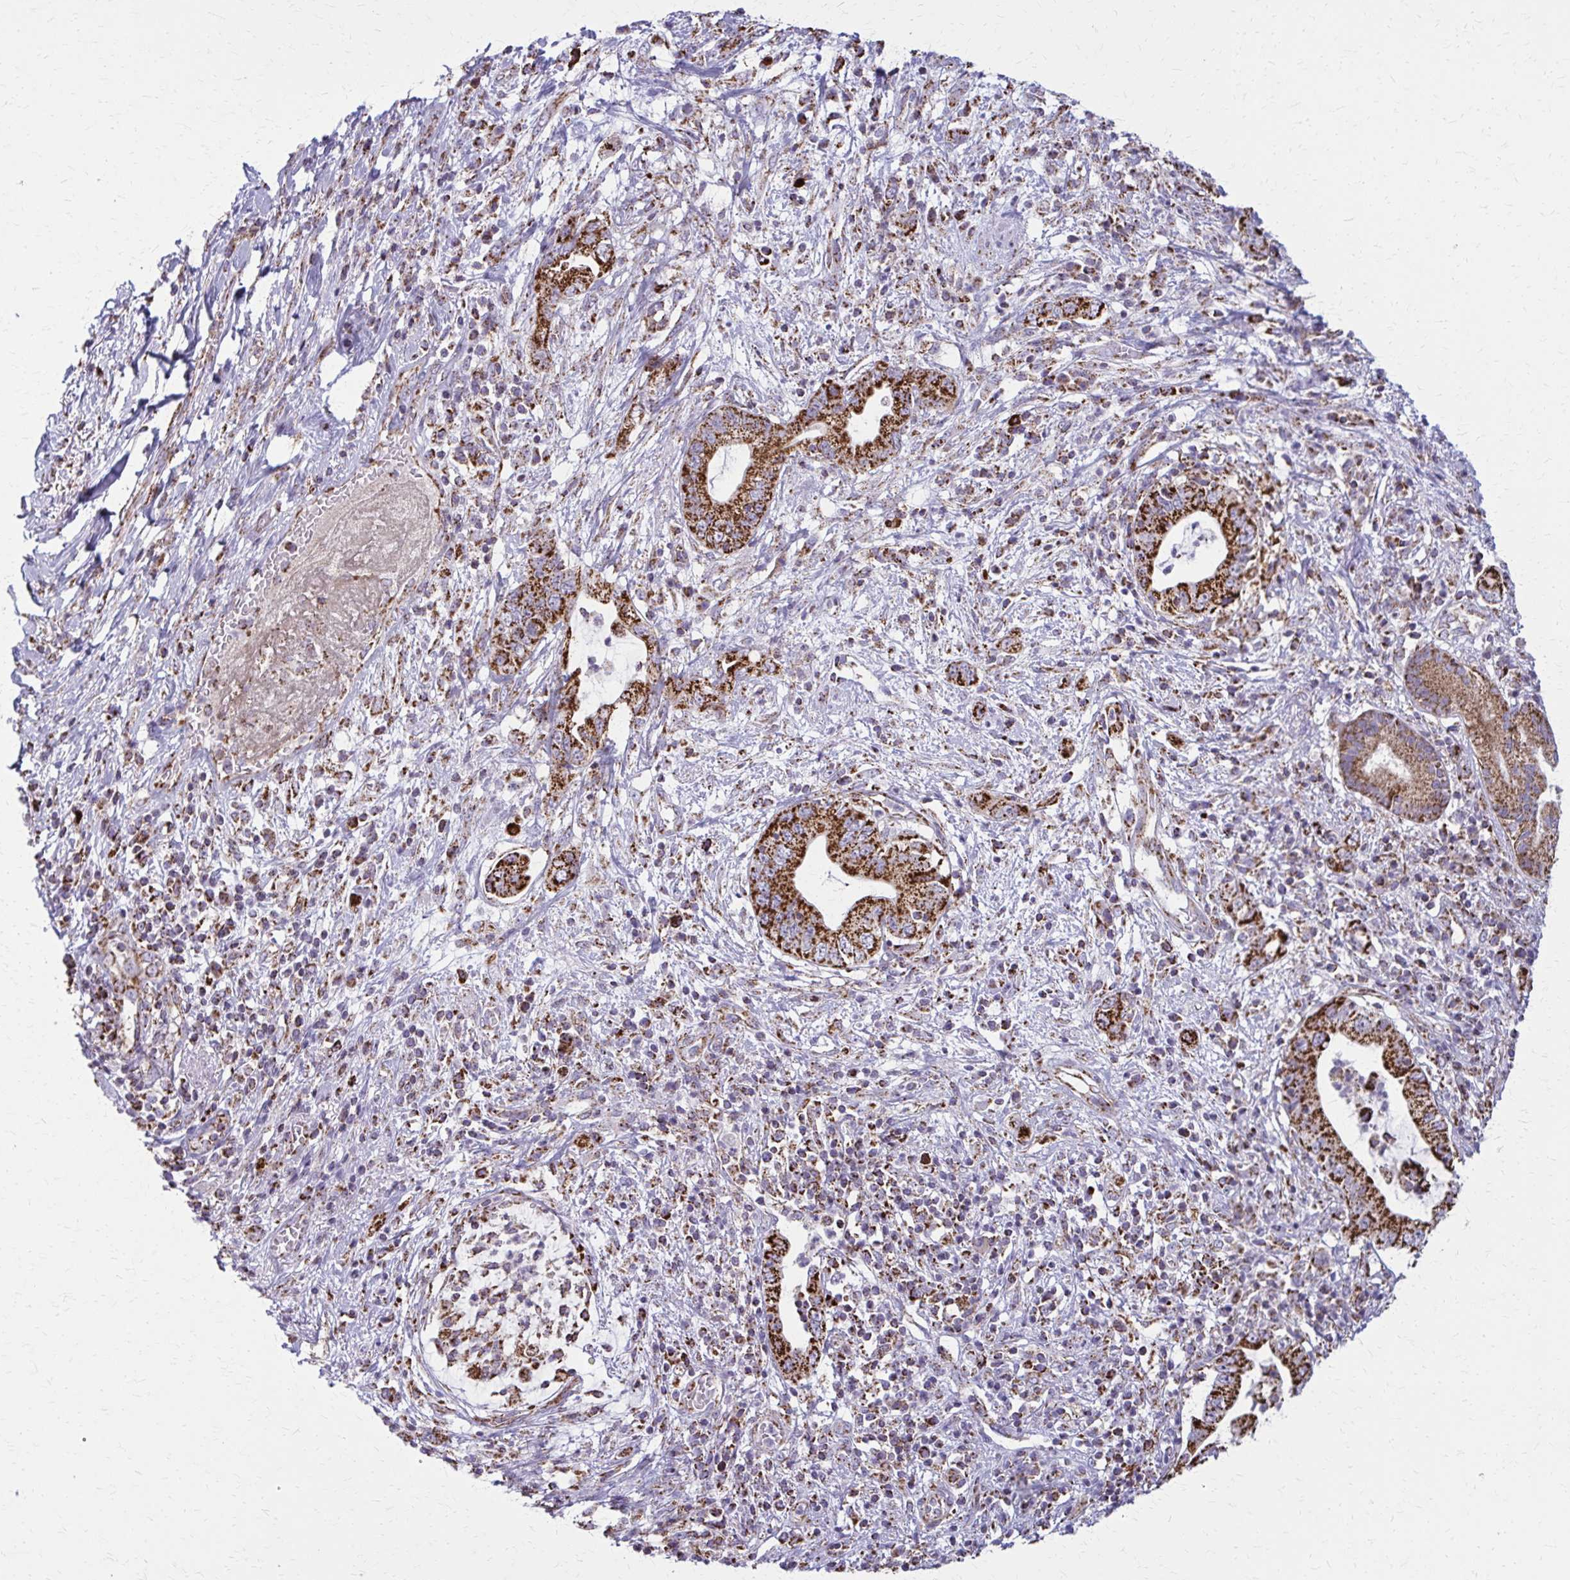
{"staining": {"intensity": "strong", "quantity": ">75%", "location": "cytoplasmic/membranous"}, "tissue": "pancreatic cancer", "cell_type": "Tumor cells", "image_type": "cancer", "snomed": [{"axis": "morphology", "description": "Adenocarcinoma, NOS"}, {"axis": "topography", "description": "Pancreas"}], "caption": "Immunohistochemistry (DAB (3,3'-diaminobenzidine)) staining of human adenocarcinoma (pancreatic) displays strong cytoplasmic/membranous protein expression in approximately >75% of tumor cells. The protein of interest is stained brown, and the nuclei are stained in blue (DAB (3,3'-diaminobenzidine) IHC with brightfield microscopy, high magnification).", "gene": "TVP23A", "patient": {"sex": "female", "age": 72}}